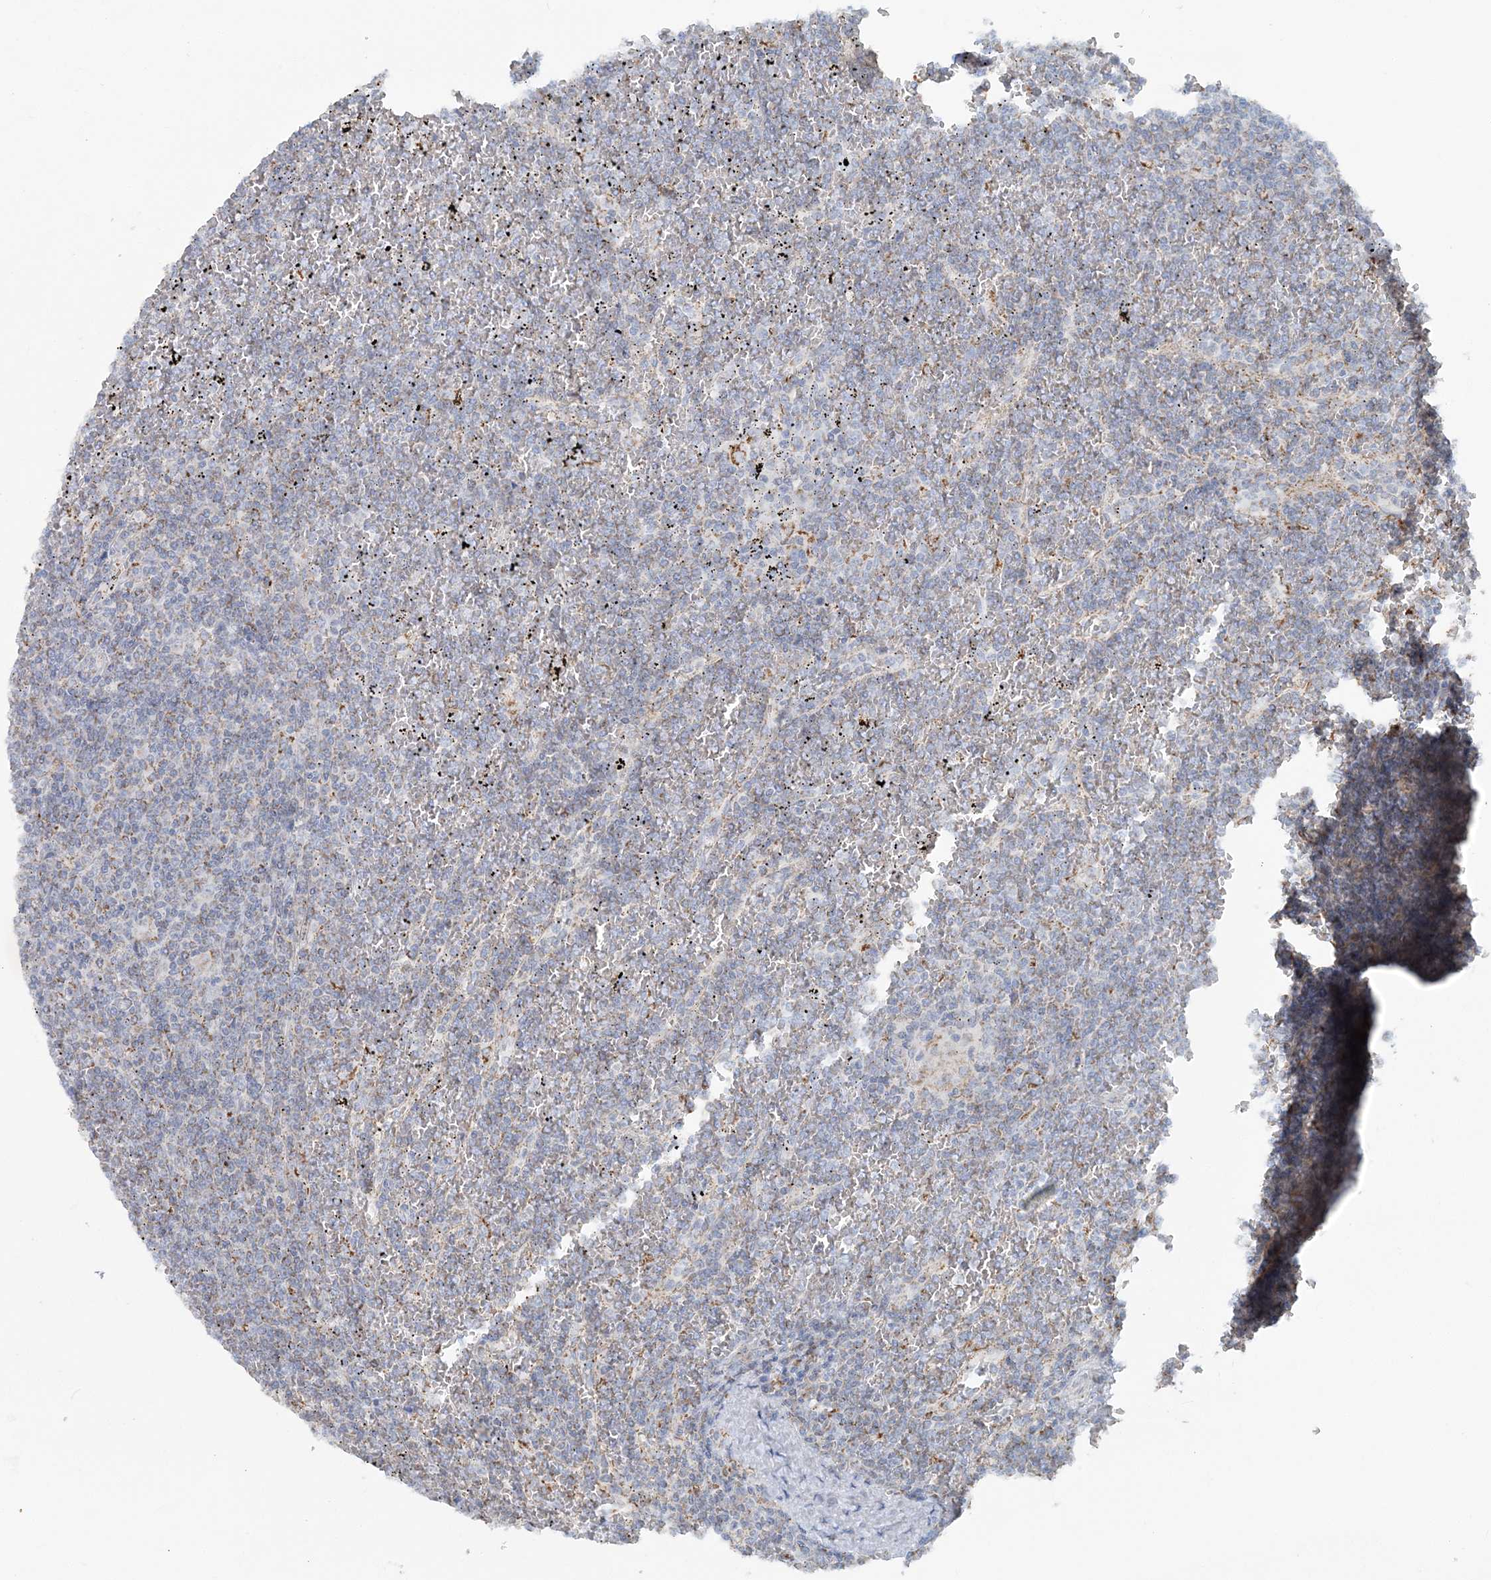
{"staining": {"intensity": "weak", "quantity": "<25%", "location": "cytoplasmic/membranous"}, "tissue": "lymphoma", "cell_type": "Tumor cells", "image_type": "cancer", "snomed": [{"axis": "morphology", "description": "Malignant lymphoma, non-Hodgkin's type, Low grade"}, {"axis": "topography", "description": "Spleen"}], "caption": "This is an immunohistochemistry photomicrograph of malignant lymphoma, non-Hodgkin's type (low-grade). There is no positivity in tumor cells.", "gene": "PCCB", "patient": {"sex": "female", "age": 19}}